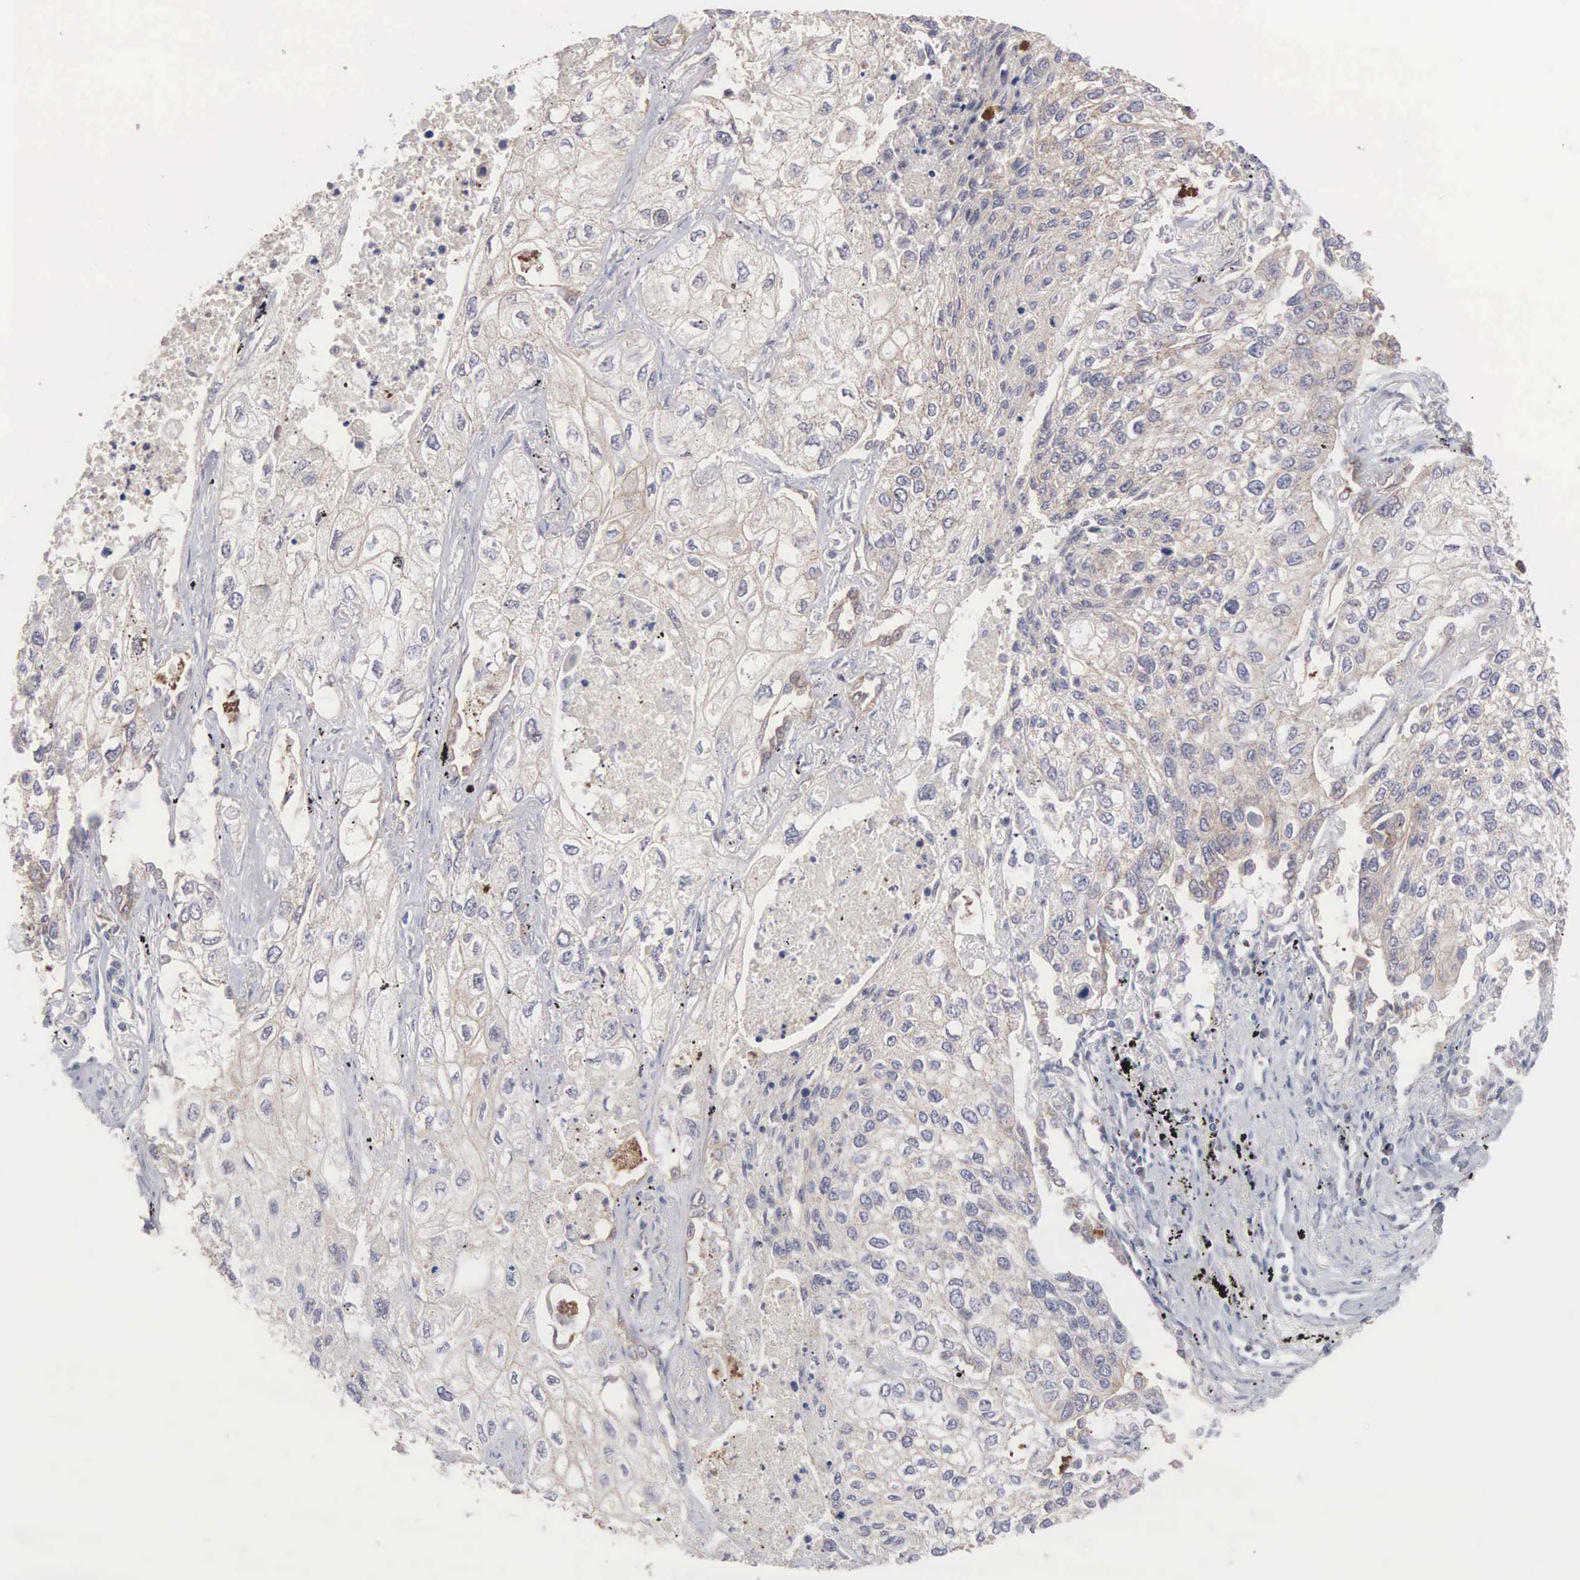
{"staining": {"intensity": "weak", "quantity": ">75%", "location": "cytoplasmic/membranous"}, "tissue": "lung cancer", "cell_type": "Tumor cells", "image_type": "cancer", "snomed": [{"axis": "morphology", "description": "Squamous cell carcinoma, NOS"}, {"axis": "topography", "description": "Lung"}], "caption": "Protein expression analysis of human lung cancer reveals weak cytoplasmic/membranous expression in about >75% of tumor cells. (DAB (3,3'-diaminobenzidine) IHC with brightfield microscopy, high magnification).", "gene": "INF2", "patient": {"sex": "male", "age": 75}}